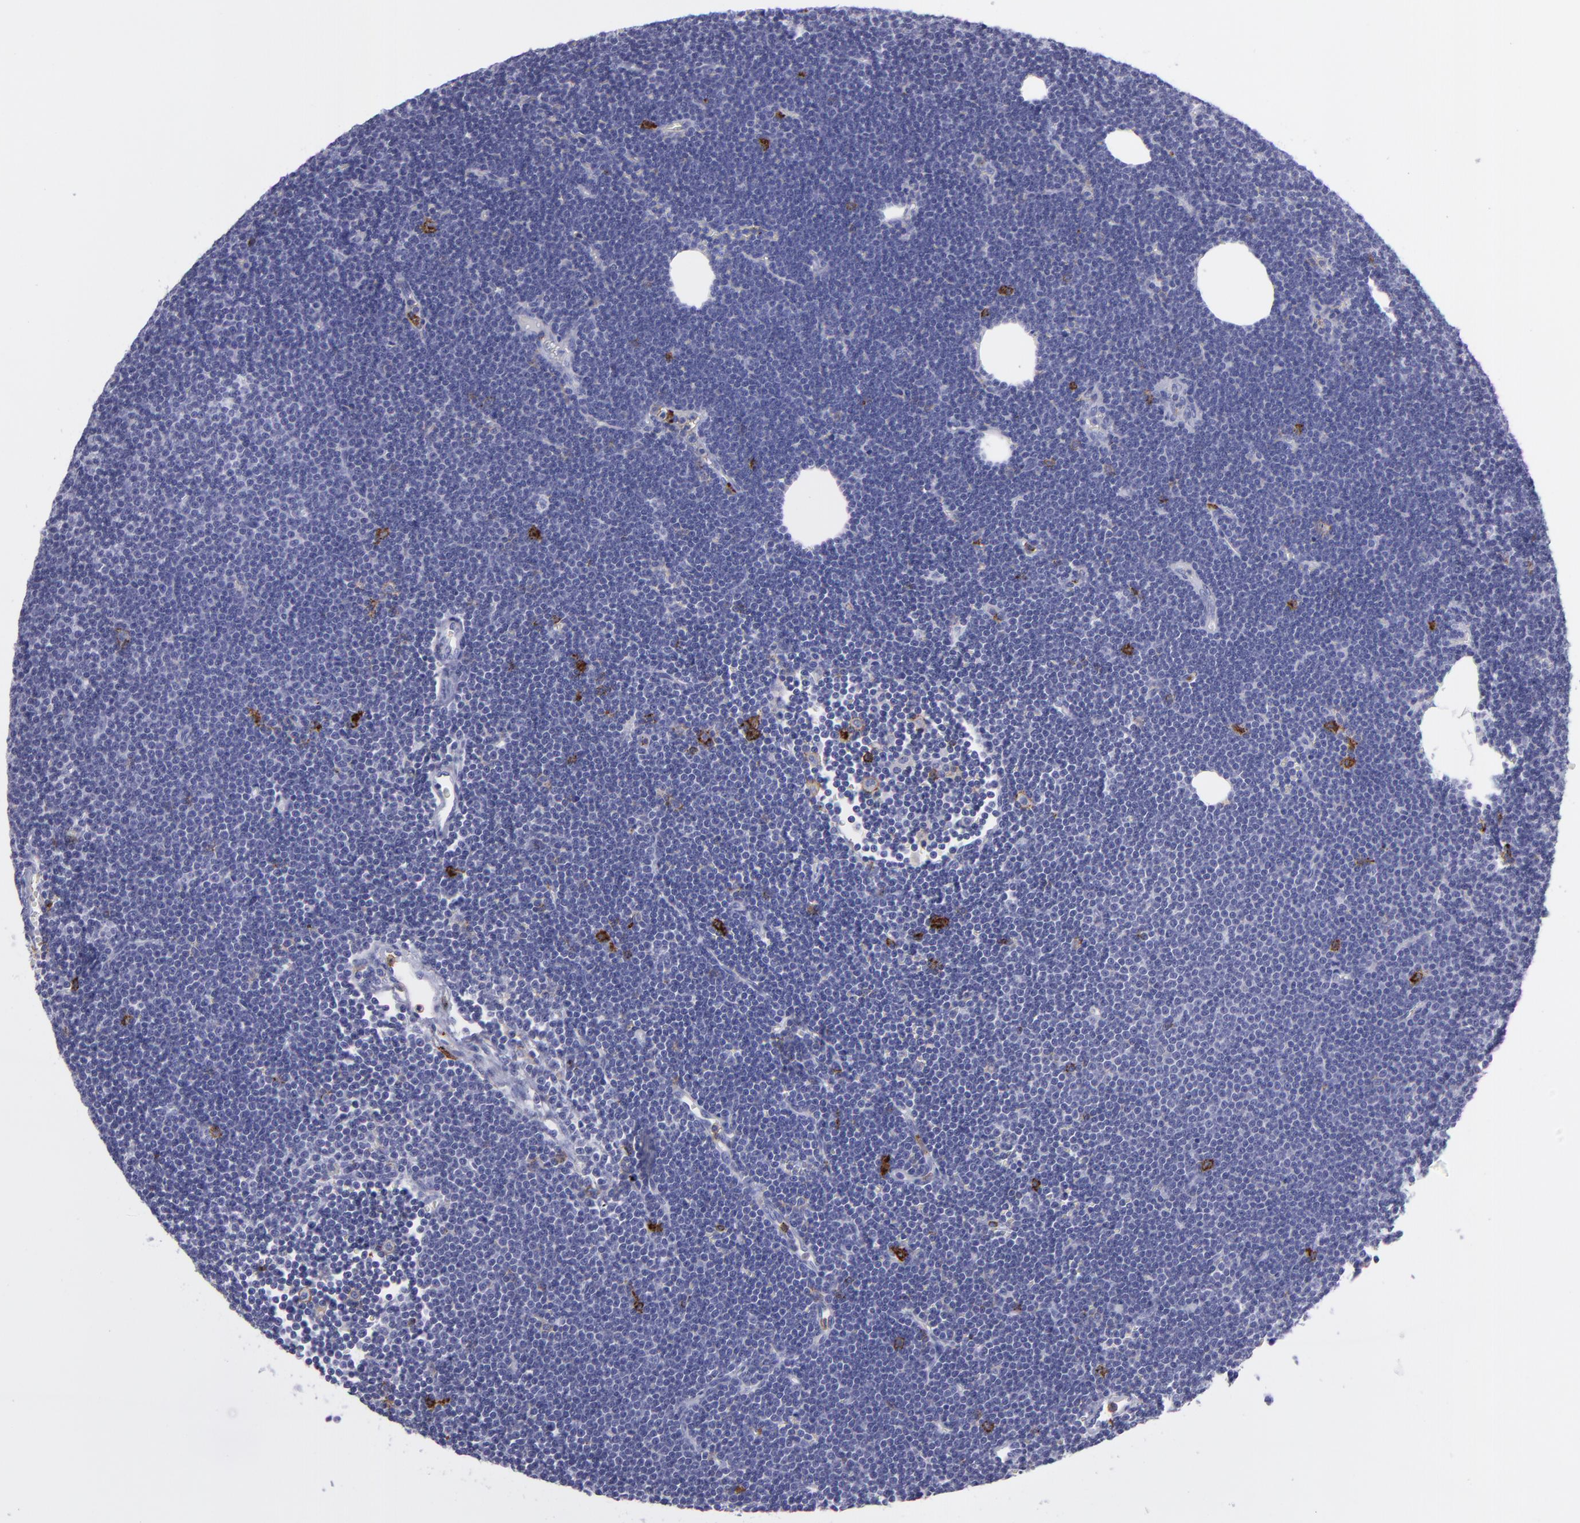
{"staining": {"intensity": "negative", "quantity": "none", "location": "none"}, "tissue": "lymphoma", "cell_type": "Tumor cells", "image_type": "cancer", "snomed": [{"axis": "morphology", "description": "Malignant lymphoma, non-Hodgkin's type, Low grade"}, {"axis": "topography", "description": "Lymph node"}], "caption": "Tumor cells show no significant positivity in lymphoma. (Brightfield microscopy of DAB immunohistochemistry at high magnification).", "gene": "SELPLG", "patient": {"sex": "female", "age": 73}}